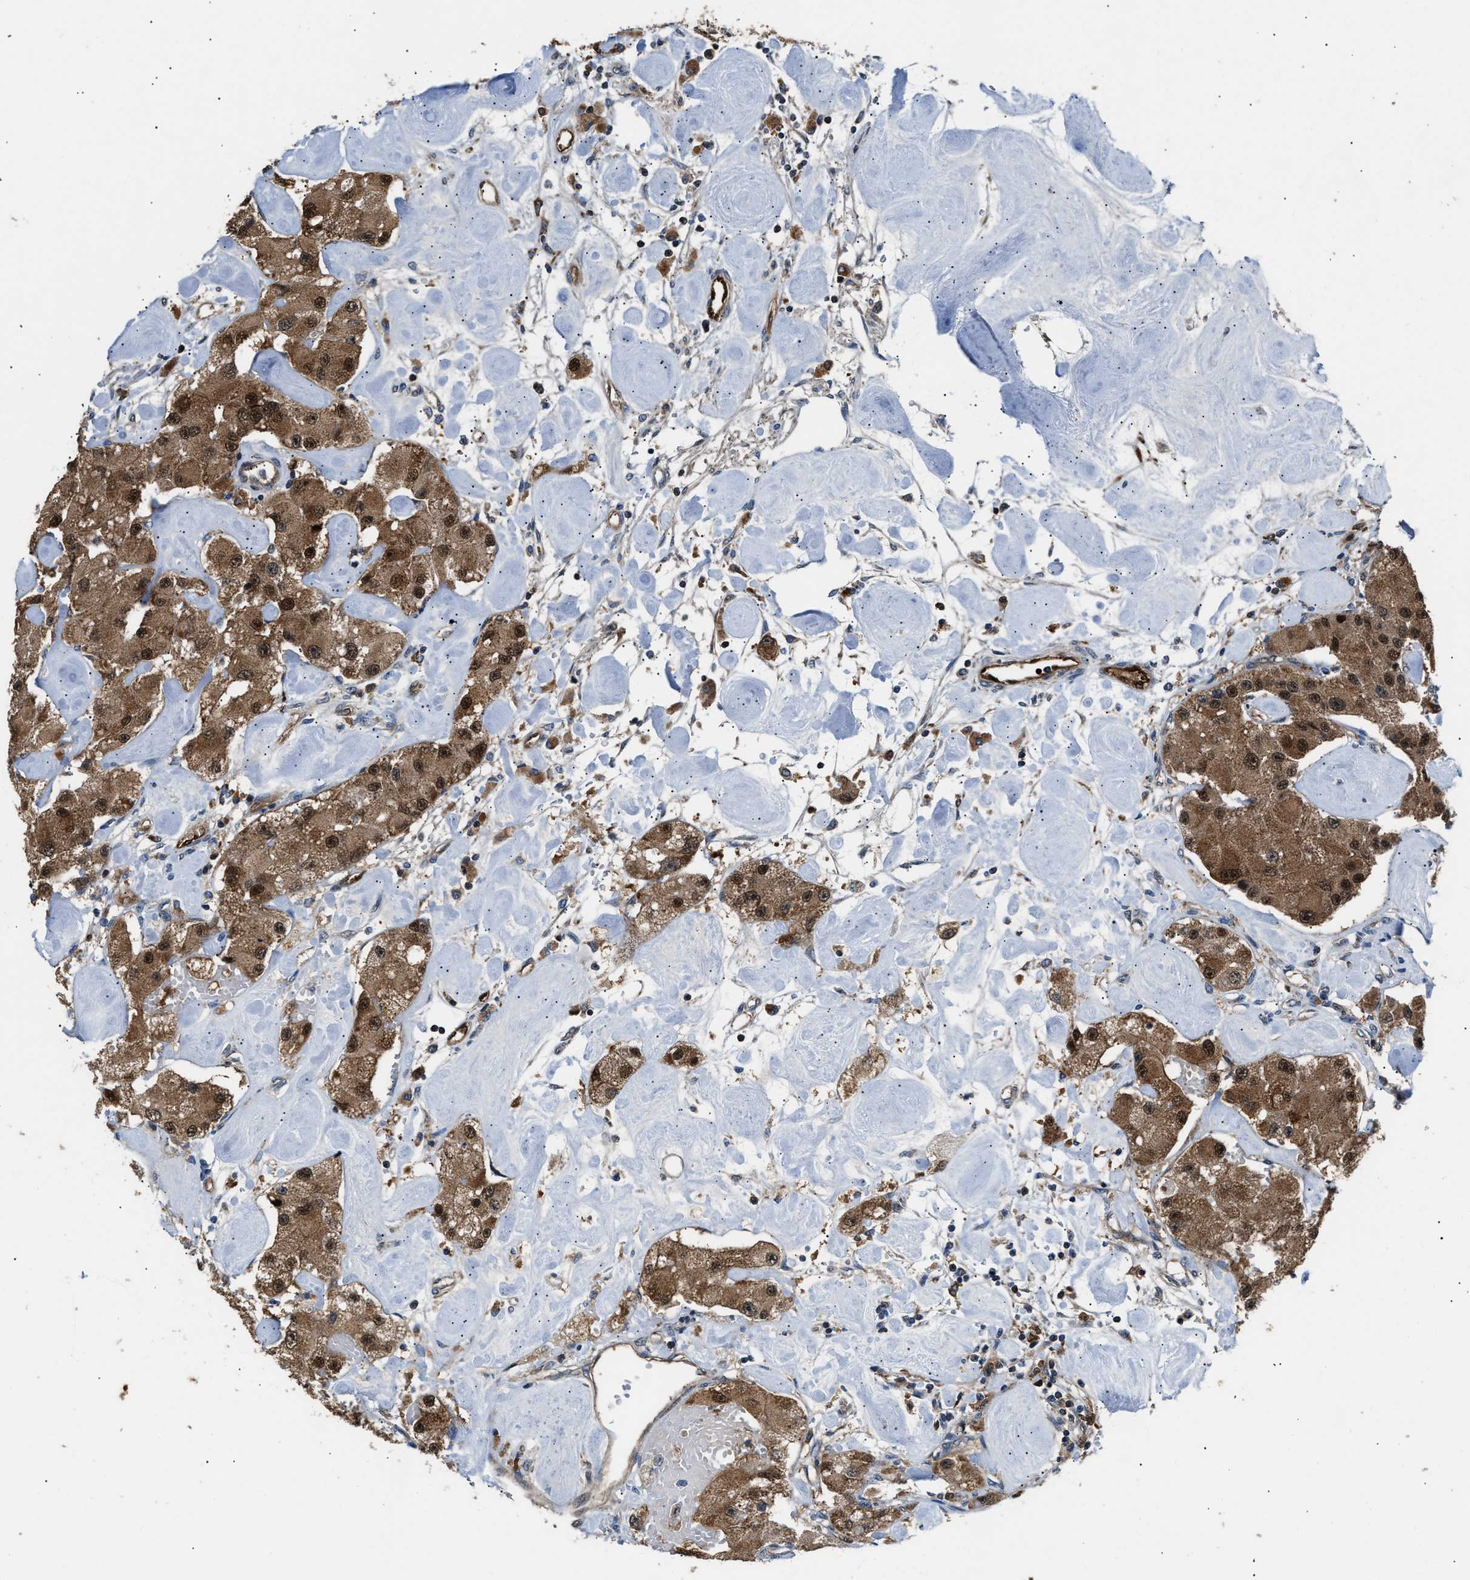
{"staining": {"intensity": "moderate", "quantity": ">75%", "location": "cytoplasmic/membranous,nuclear"}, "tissue": "carcinoid", "cell_type": "Tumor cells", "image_type": "cancer", "snomed": [{"axis": "morphology", "description": "Carcinoid, malignant, NOS"}, {"axis": "topography", "description": "Pancreas"}], "caption": "Immunohistochemical staining of carcinoid demonstrates moderate cytoplasmic/membranous and nuclear protein positivity in about >75% of tumor cells. (Brightfield microscopy of DAB IHC at high magnification).", "gene": "PPA1", "patient": {"sex": "male", "age": 41}}